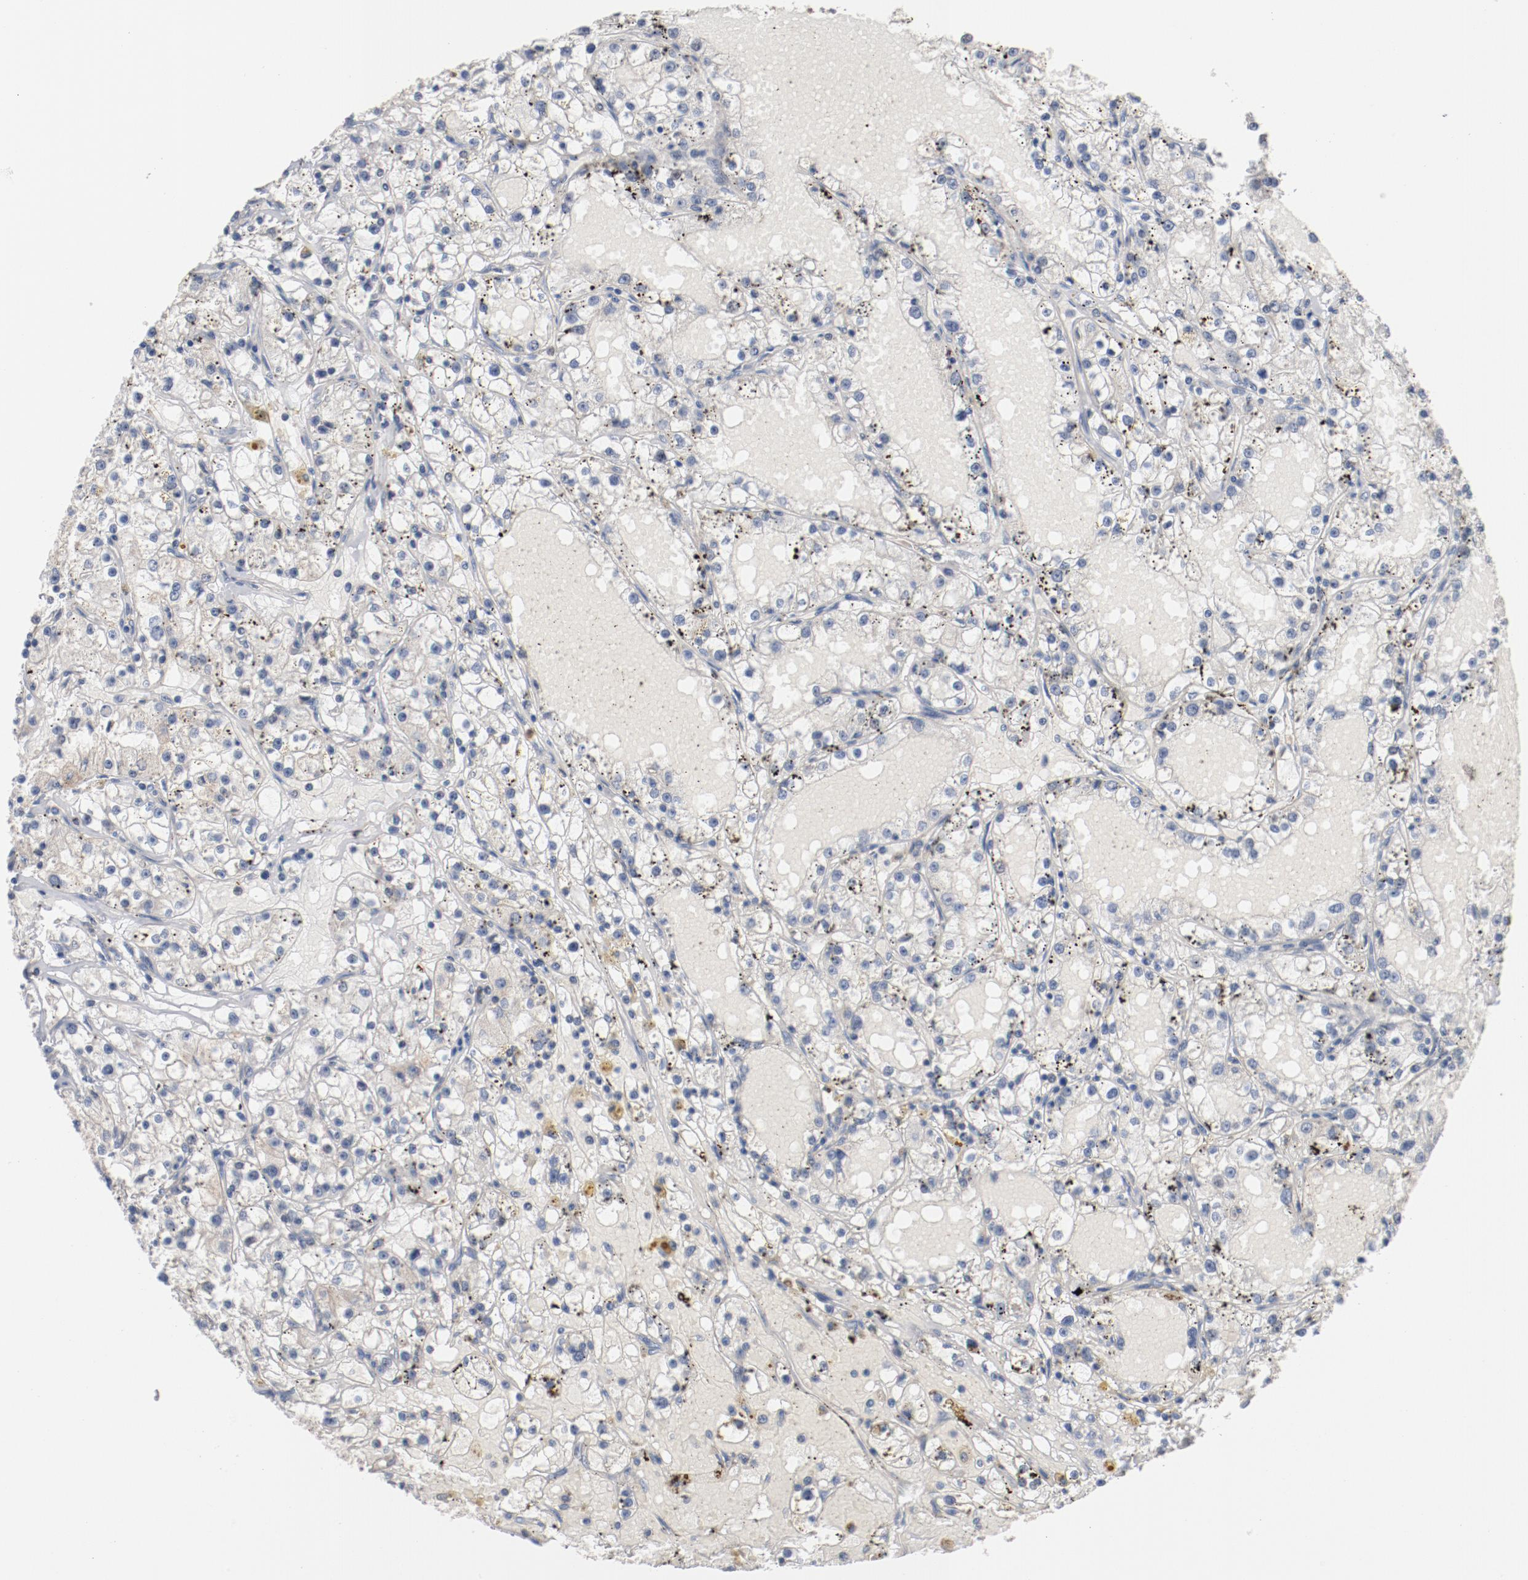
{"staining": {"intensity": "weak", "quantity": "<25%", "location": "cytoplasmic/membranous"}, "tissue": "renal cancer", "cell_type": "Tumor cells", "image_type": "cancer", "snomed": [{"axis": "morphology", "description": "Adenocarcinoma, NOS"}, {"axis": "topography", "description": "Kidney"}], "caption": "Immunohistochemistry (IHC) of renal cancer demonstrates no expression in tumor cells.", "gene": "RNASE11", "patient": {"sex": "male", "age": 56}}